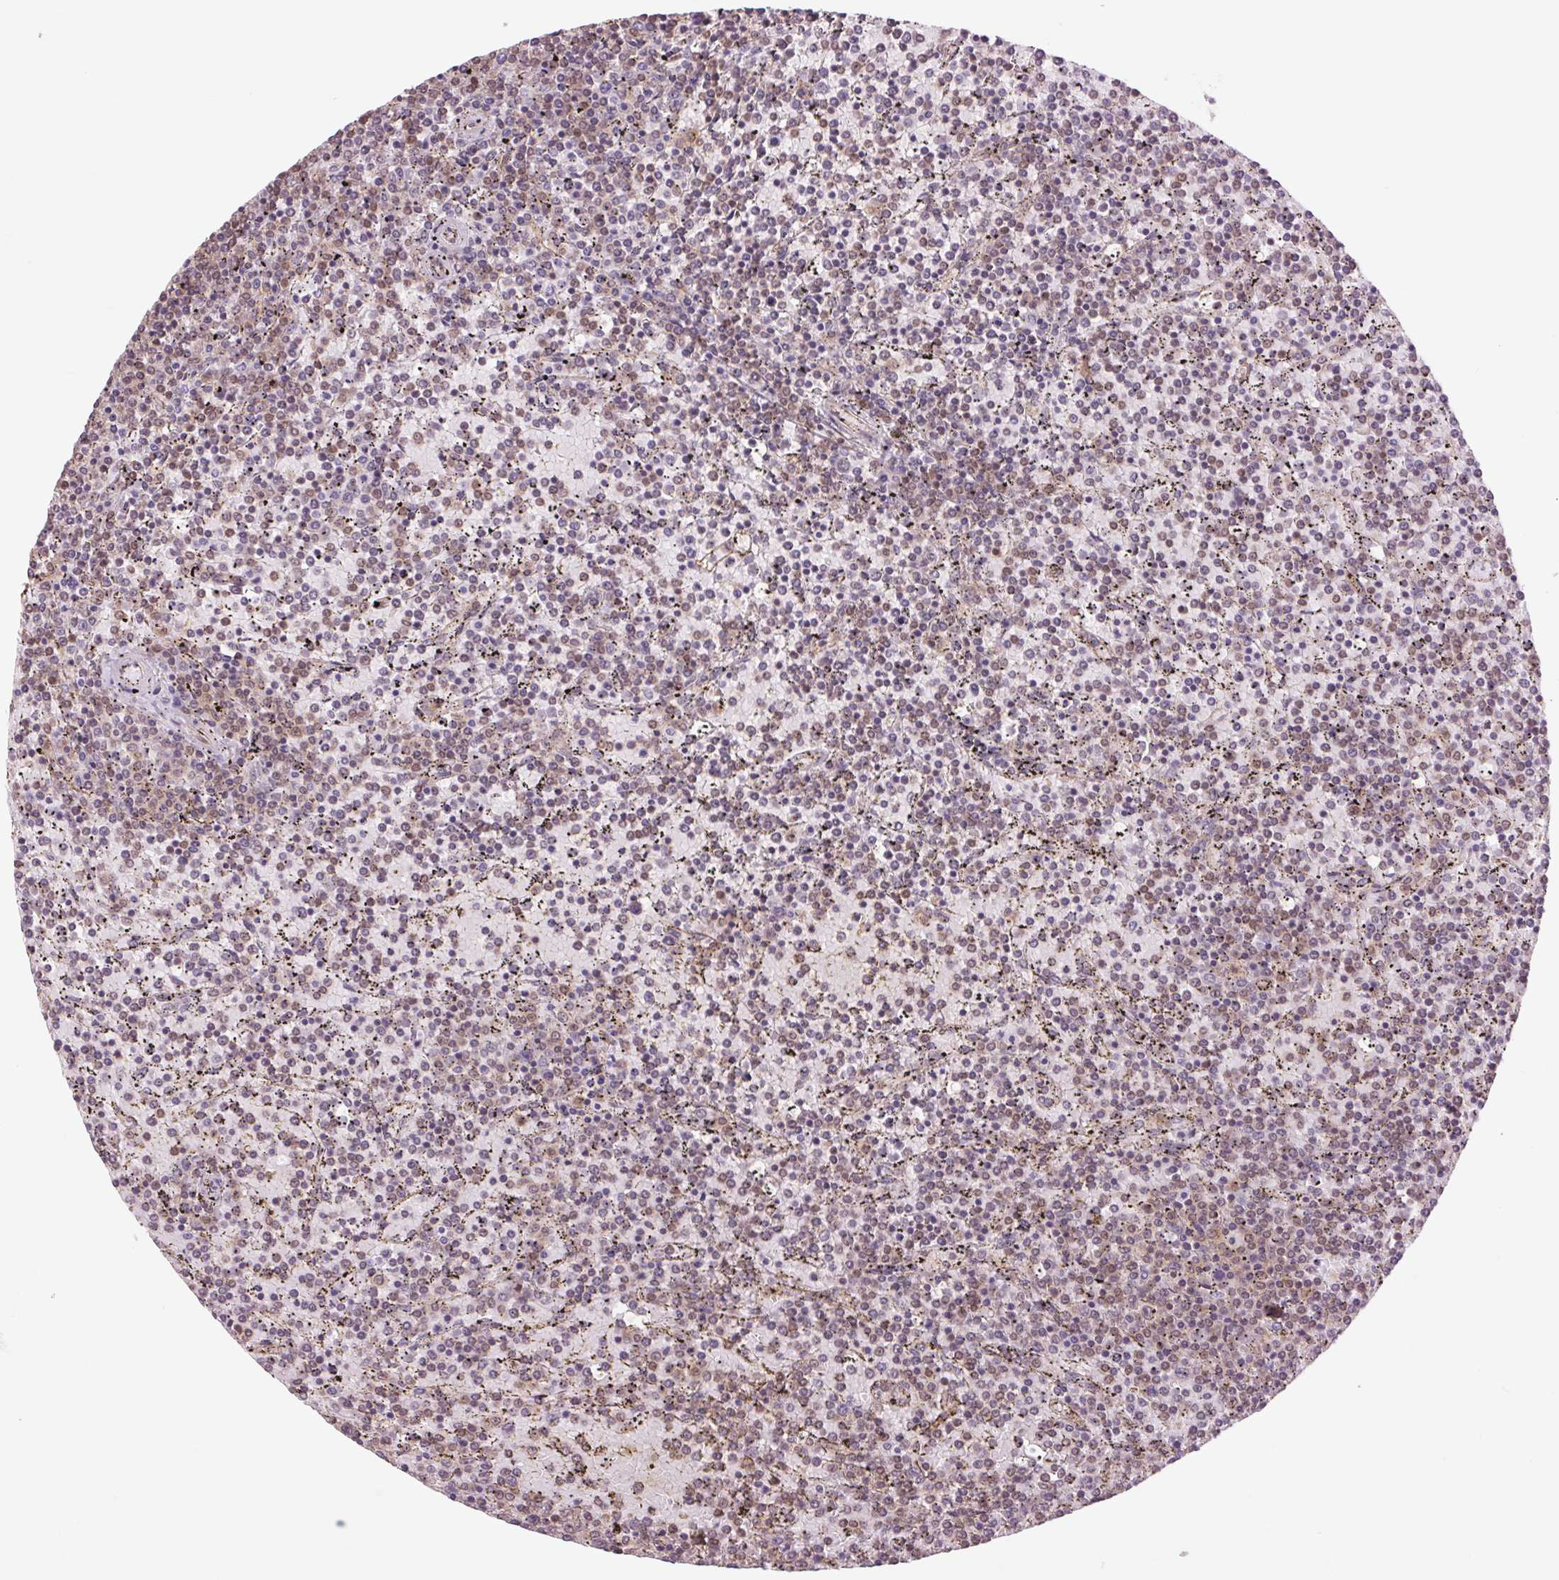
{"staining": {"intensity": "weak", "quantity": "25%-75%", "location": "cytoplasmic/membranous"}, "tissue": "lymphoma", "cell_type": "Tumor cells", "image_type": "cancer", "snomed": [{"axis": "morphology", "description": "Malignant lymphoma, non-Hodgkin's type, Low grade"}, {"axis": "topography", "description": "Spleen"}], "caption": "A brown stain highlights weak cytoplasmic/membranous expression of a protein in human lymphoma tumor cells.", "gene": "SH3RF2", "patient": {"sex": "female", "age": 77}}